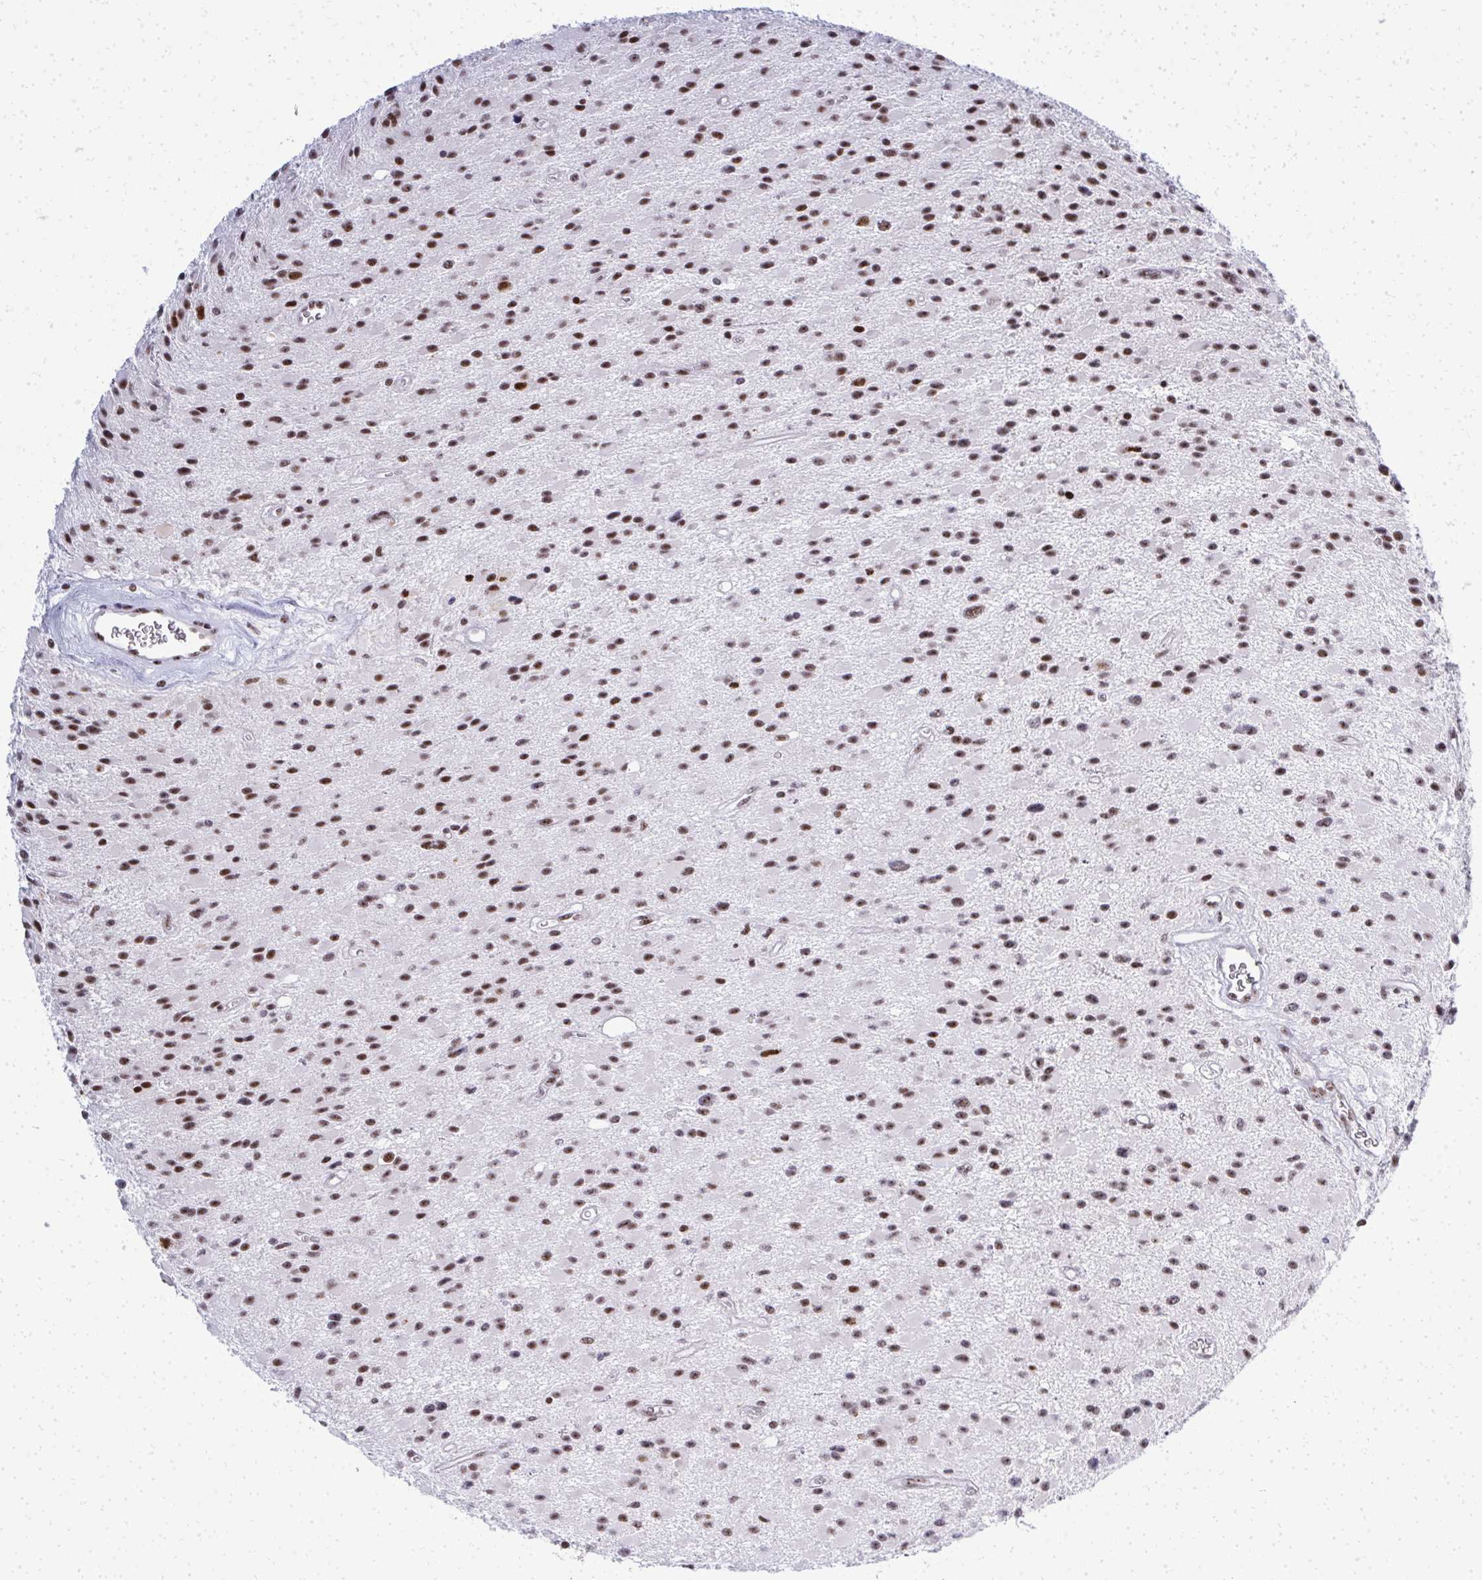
{"staining": {"intensity": "moderate", "quantity": ">75%", "location": "nuclear"}, "tissue": "glioma", "cell_type": "Tumor cells", "image_type": "cancer", "snomed": [{"axis": "morphology", "description": "Glioma, malignant, High grade"}, {"axis": "topography", "description": "Brain"}], "caption": "An IHC photomicrograph of neoplastic tissue is shown. Protein staining in brown highlights moderate nuclear positivity in glioma within tumor cells. (brown staining indicates protein expression, while blue staining denotes nuclei).", "gene": "SIRT7", "patient": {"sex": "male", "age": 29}}